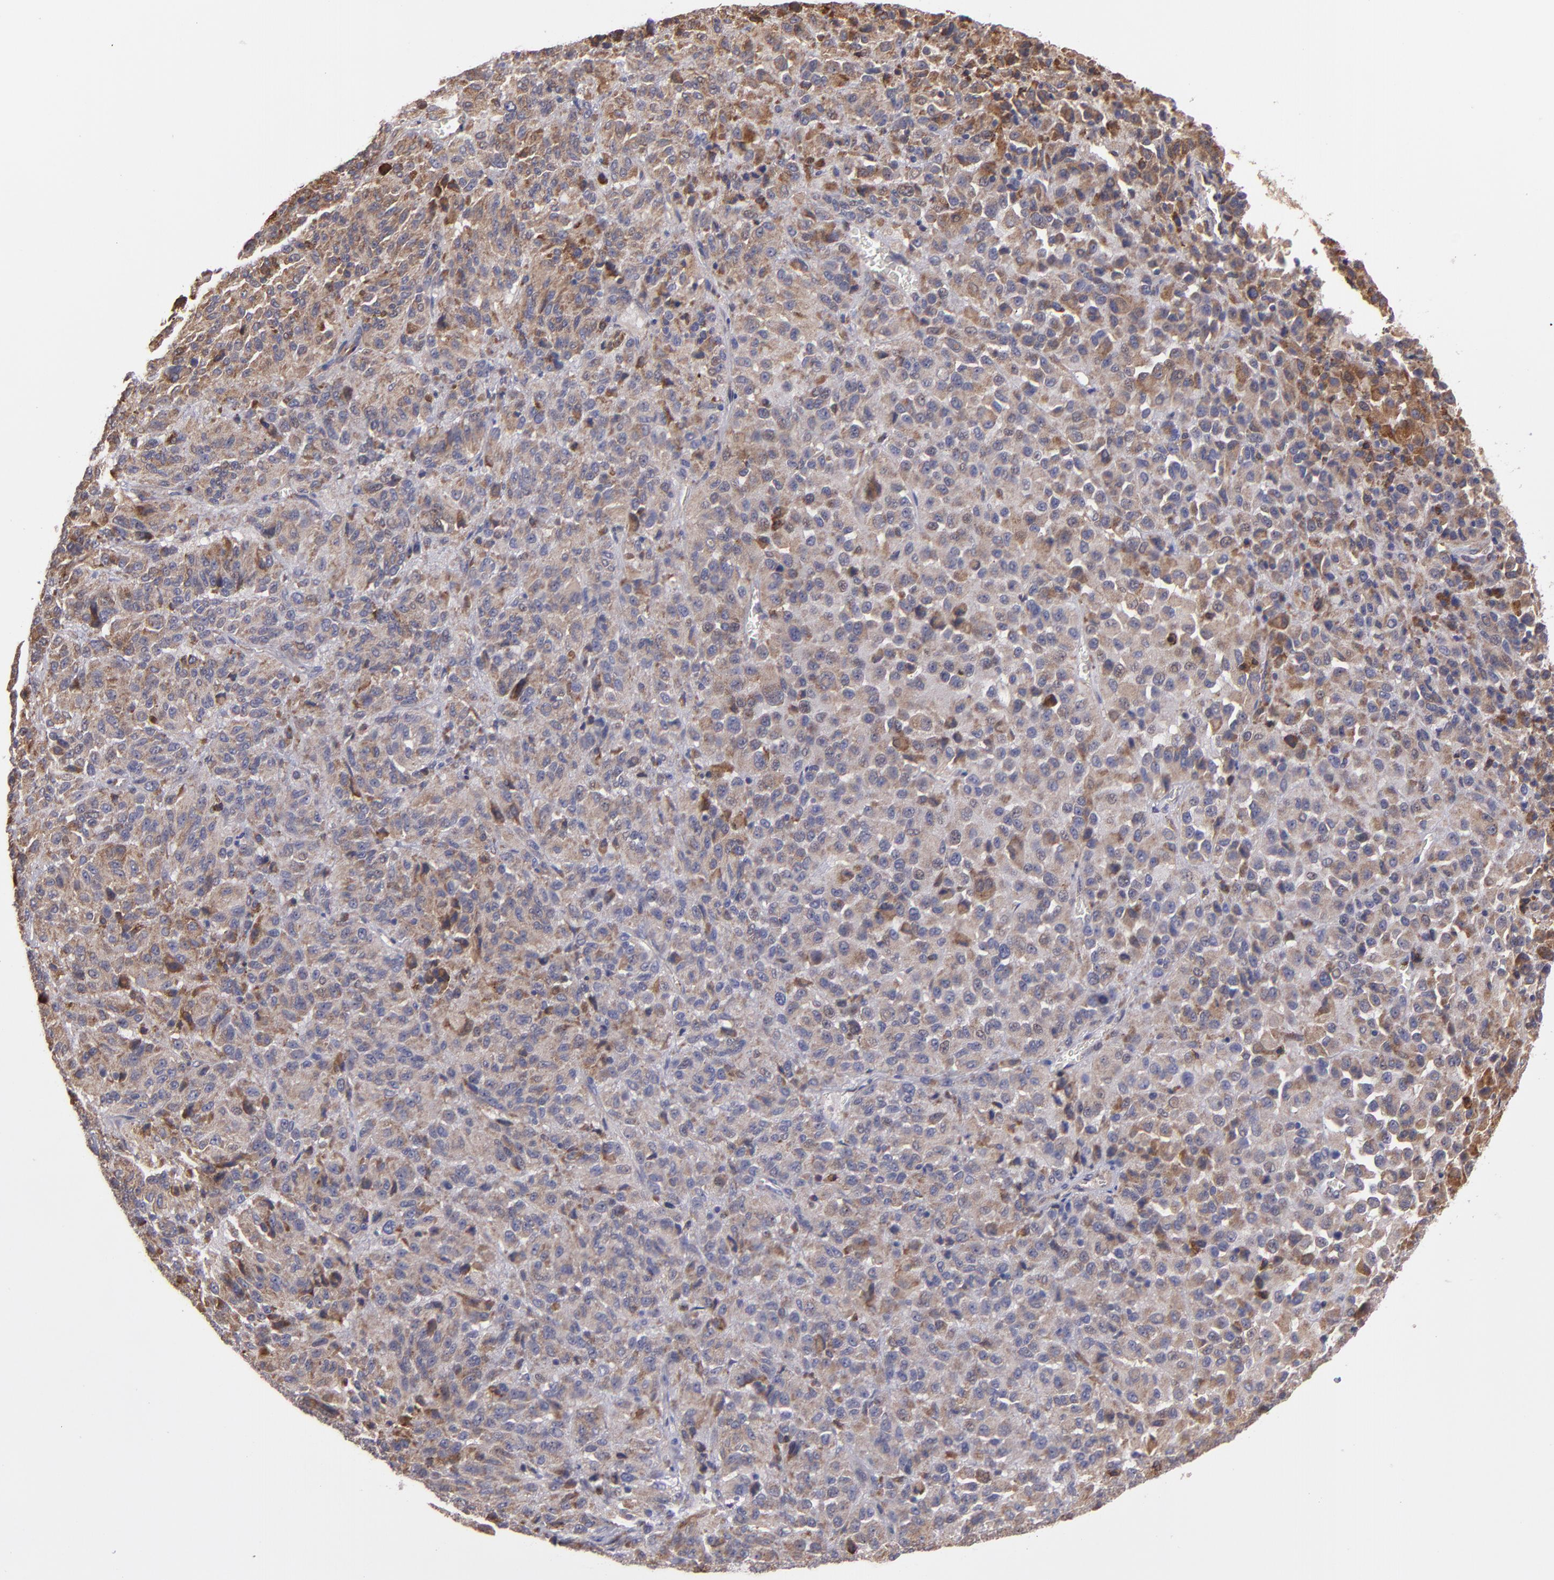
{"staining": {"intensity": "moderate", "quantity": ">75%", "location": "cytoplasmic/membranous"}, "tissue": "melanoma", "cell_type": "Tumor cells", "image_type": "cancer", "snomed": [{"axis": "morphology", "description": "Malignant melanoma, Metastatic site"}, {"axis": "topography", "description": "Lung"}], "caption": "Tumor cells reveal moderate cytoplasmic/membranous staining in approximately >75% of cells in melanoma.", "gene": "IFIH1", "patient": {"sex": "male", "age": 64}}